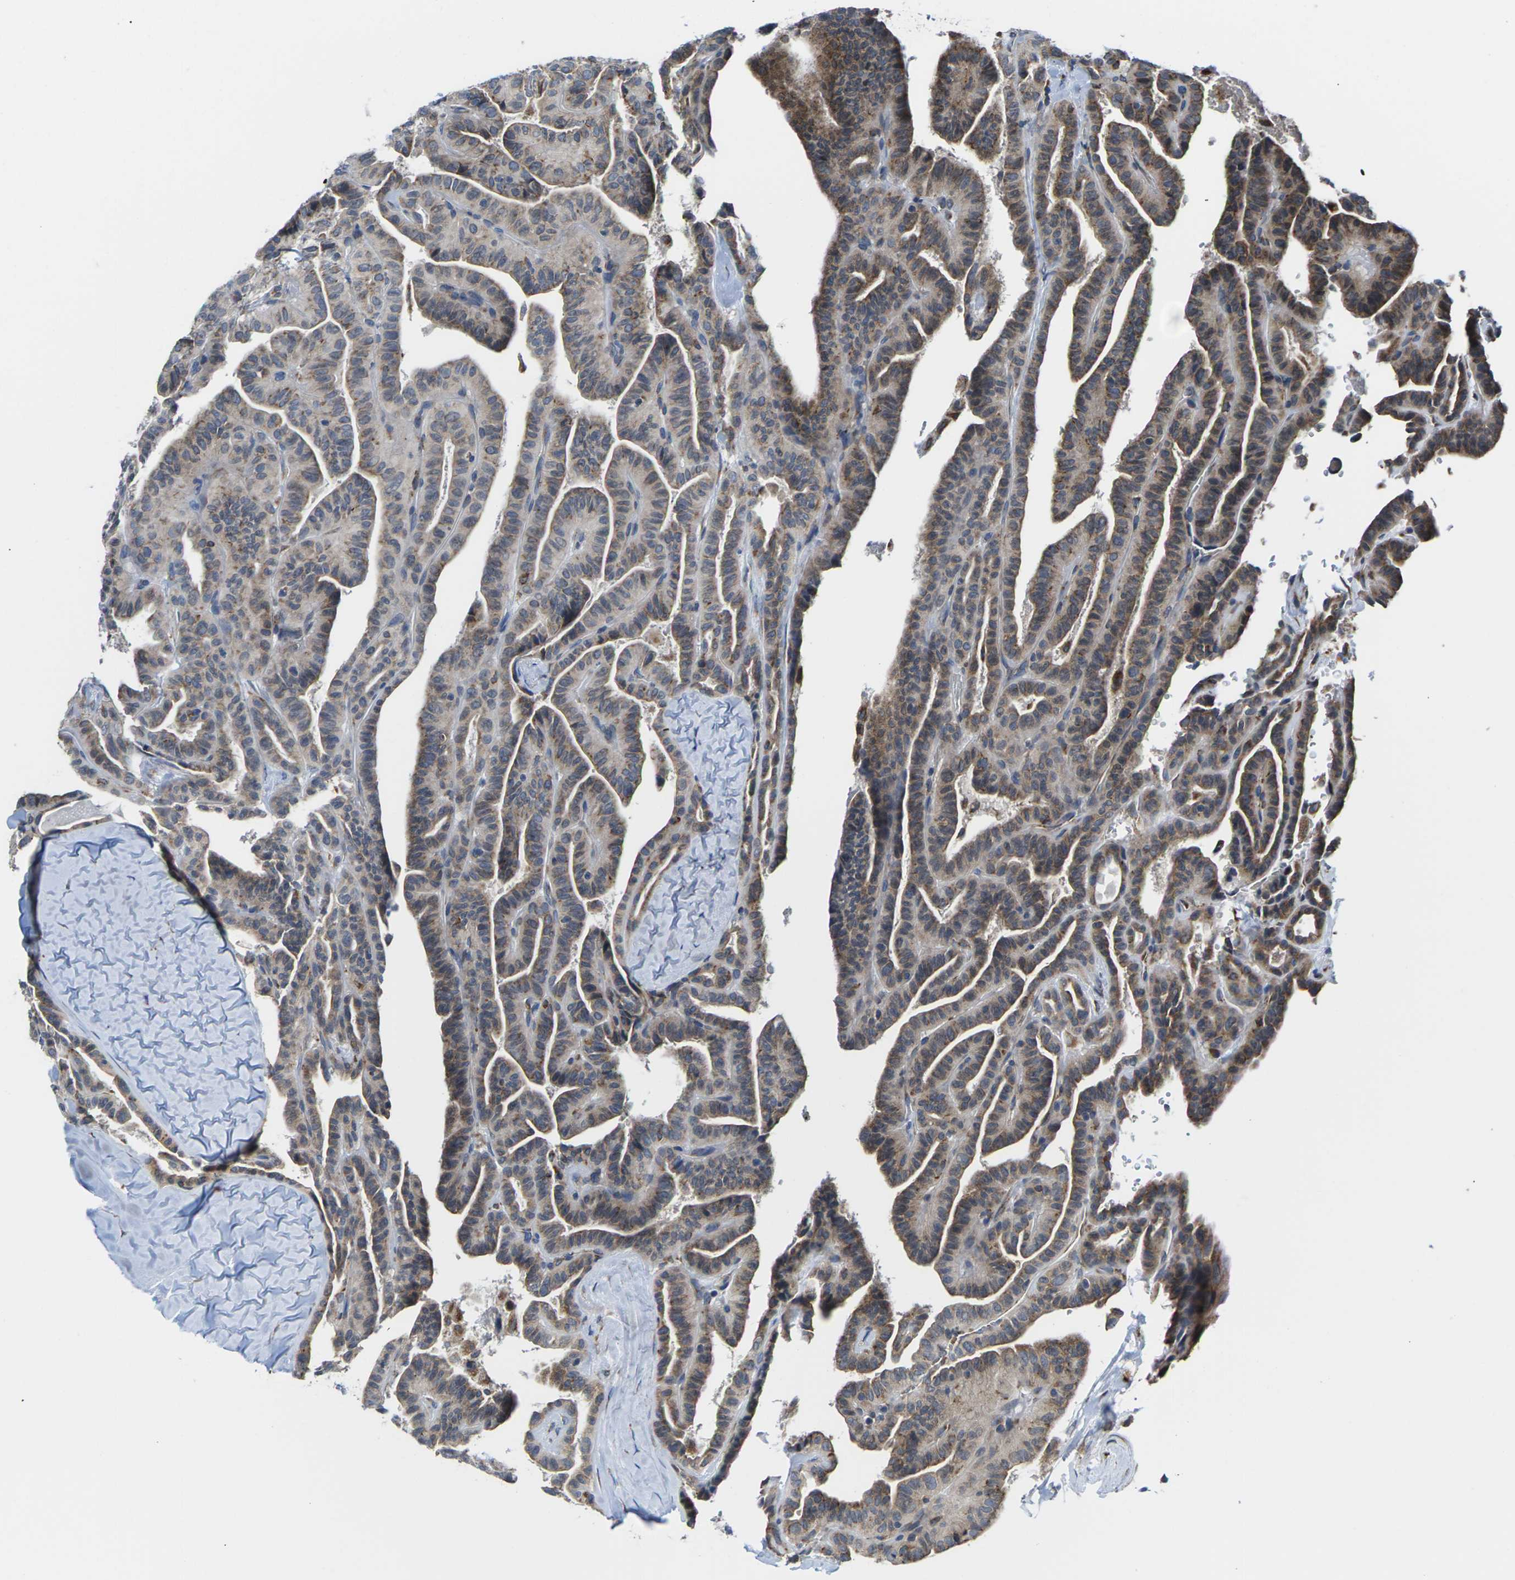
{"staining": {"intensity": "weak", "quantity": "25%-75%", "location": "cytoplasmic/membranous"}, "tissue": "thyroid cancer", "cell_type": "Tumor cells", "image_type": "cancer", "snomed": [{"axis": "morphology", "description": "Papillary adenocarcinoma, NOS"}, {"axis": "topography", "description": "Thyroid gland"}], "caption": "Tumor cells display weak cytoplasmic/membranous expression in approximately 25%-75% of cells in papillary adenocarcinoma (thyroid).", "gene": "PDZK1IP1", "patient": {"sex": "male", "age": 77}}